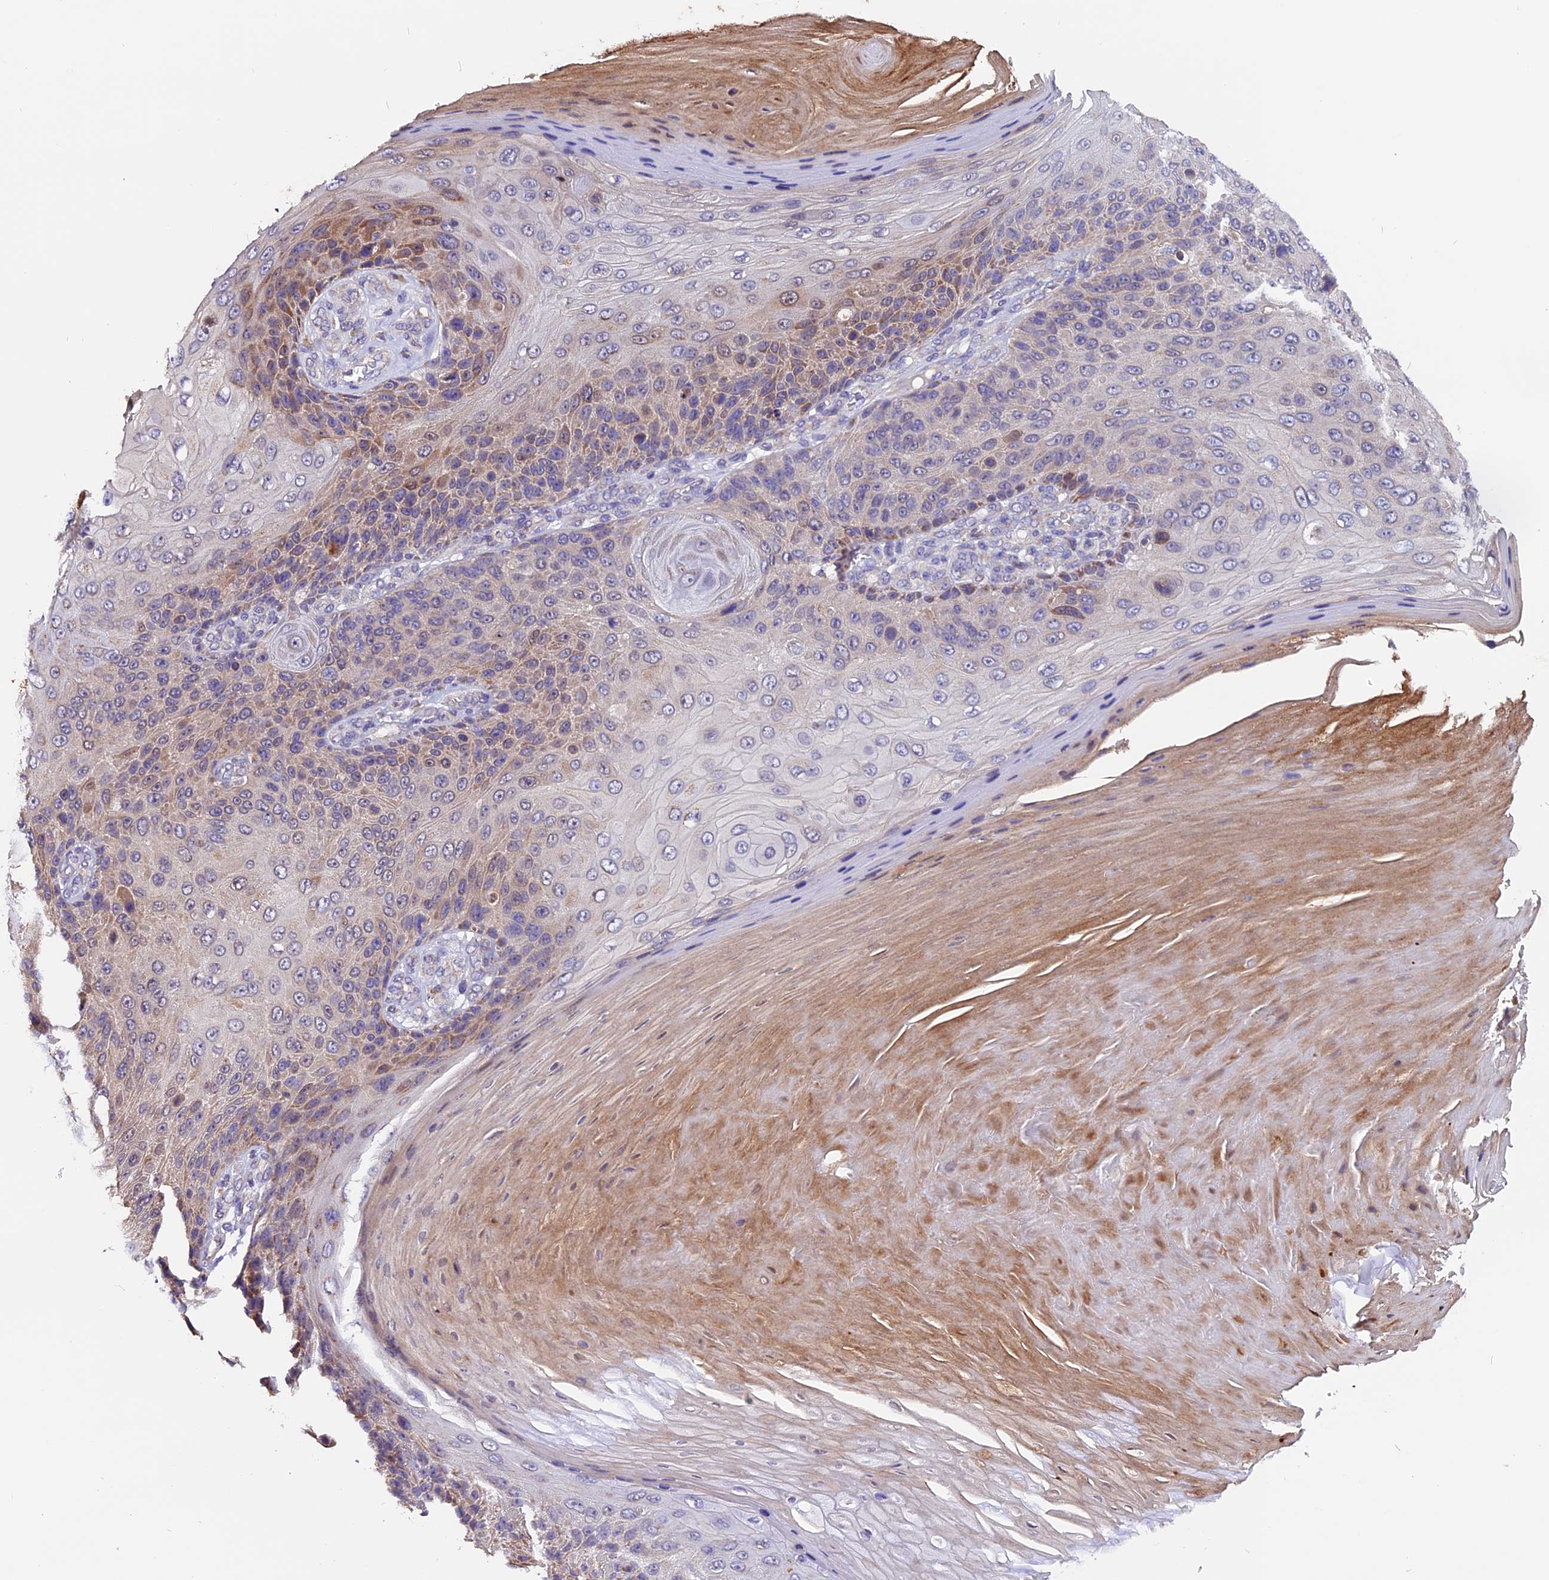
{"staining": {"intensity": "weak", "quantity": "<25%", "location": "cytoplasmic/membranous"}, "tissue": "skin cancer", "cell_type": "Tumor cells", "image_type": "cancer", "snomed": [{"axis": "morphology", "description": "Squamous cell carcinoma, NOS"}, {"axis": "topography", "description": "Skin"}], "caption": "Tumor cells show no significant protein staining in skin cancer.", "gene": "DDX28", "patient": {"sex": "female", "age": 88}}